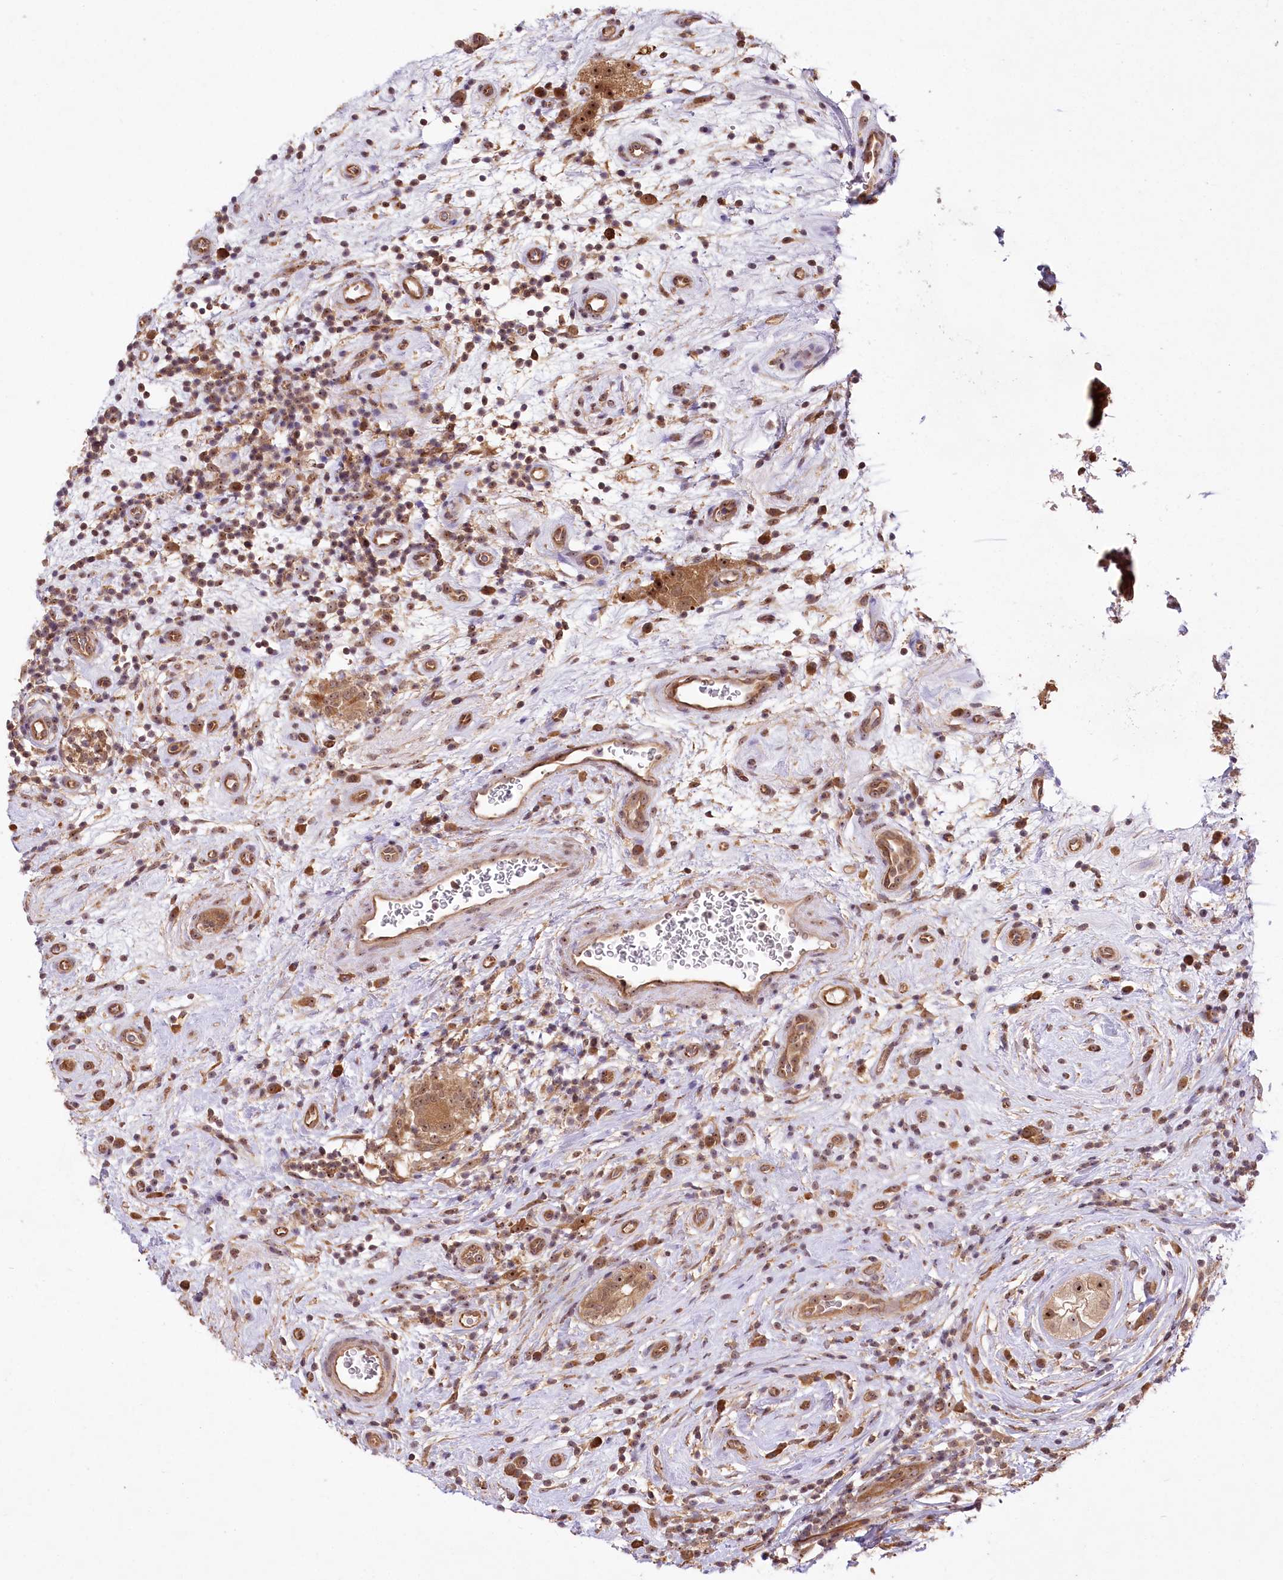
{"staining": {"intensity": "moderate", "quantity": ">75%", "location": "cytoplasmic/membranous,nuclear"}, "tissue": "testis cancer", "cell_type": "Tumor cells", "image_type": "cancer", "snomed": [{"axis": "morphology", "description": "Seminoma, NOS"}, {"axis": "topography", "description": "Testis"}], "caption": "About >75% of tumor cells in testis cancer demonstrate moderate cytoplasmic/membranous and nuclear protein expression as visualized by brown immunohistochemical staining.", "gene": "SERGEF", "patient": {"sex": "male", "age": 49}}